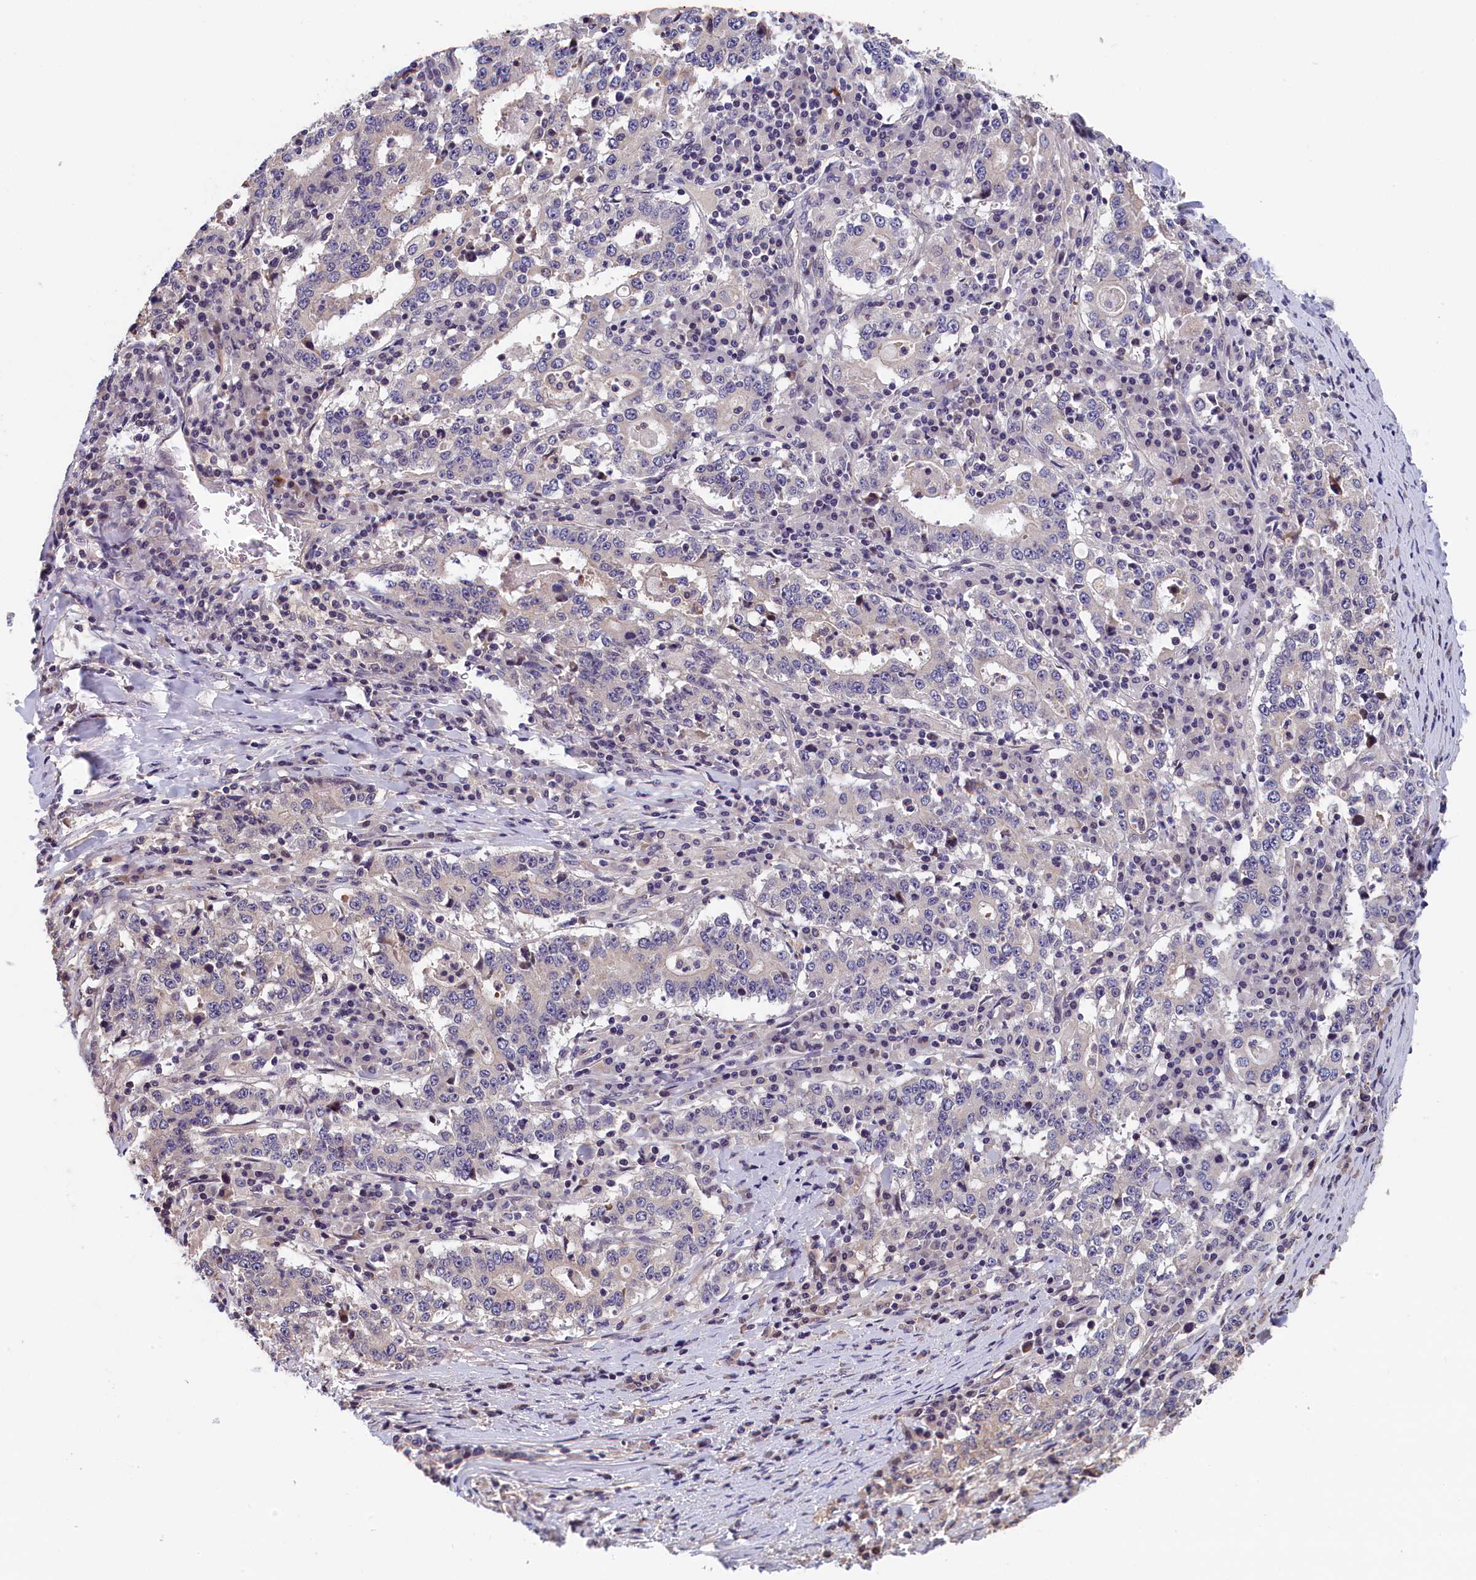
{"staining": {"intensity": "negative", "quantity": "none", "location": "none"}, "tissue": "stomach cancer", "cell_type": "Tumor cells", "image_type": "cancer", "snomed": [{"axis": "morphology", "description": "Adenocarcinoma, NOS"}, {"axis": "topography", "description": "Stomach"}], "caption": "A histopathology image of human adenocarcinoma (stomach) is negative for staining in tumor cells.", "gene": "TMEM116", "patient": {"sex": "male", "age": 59}}